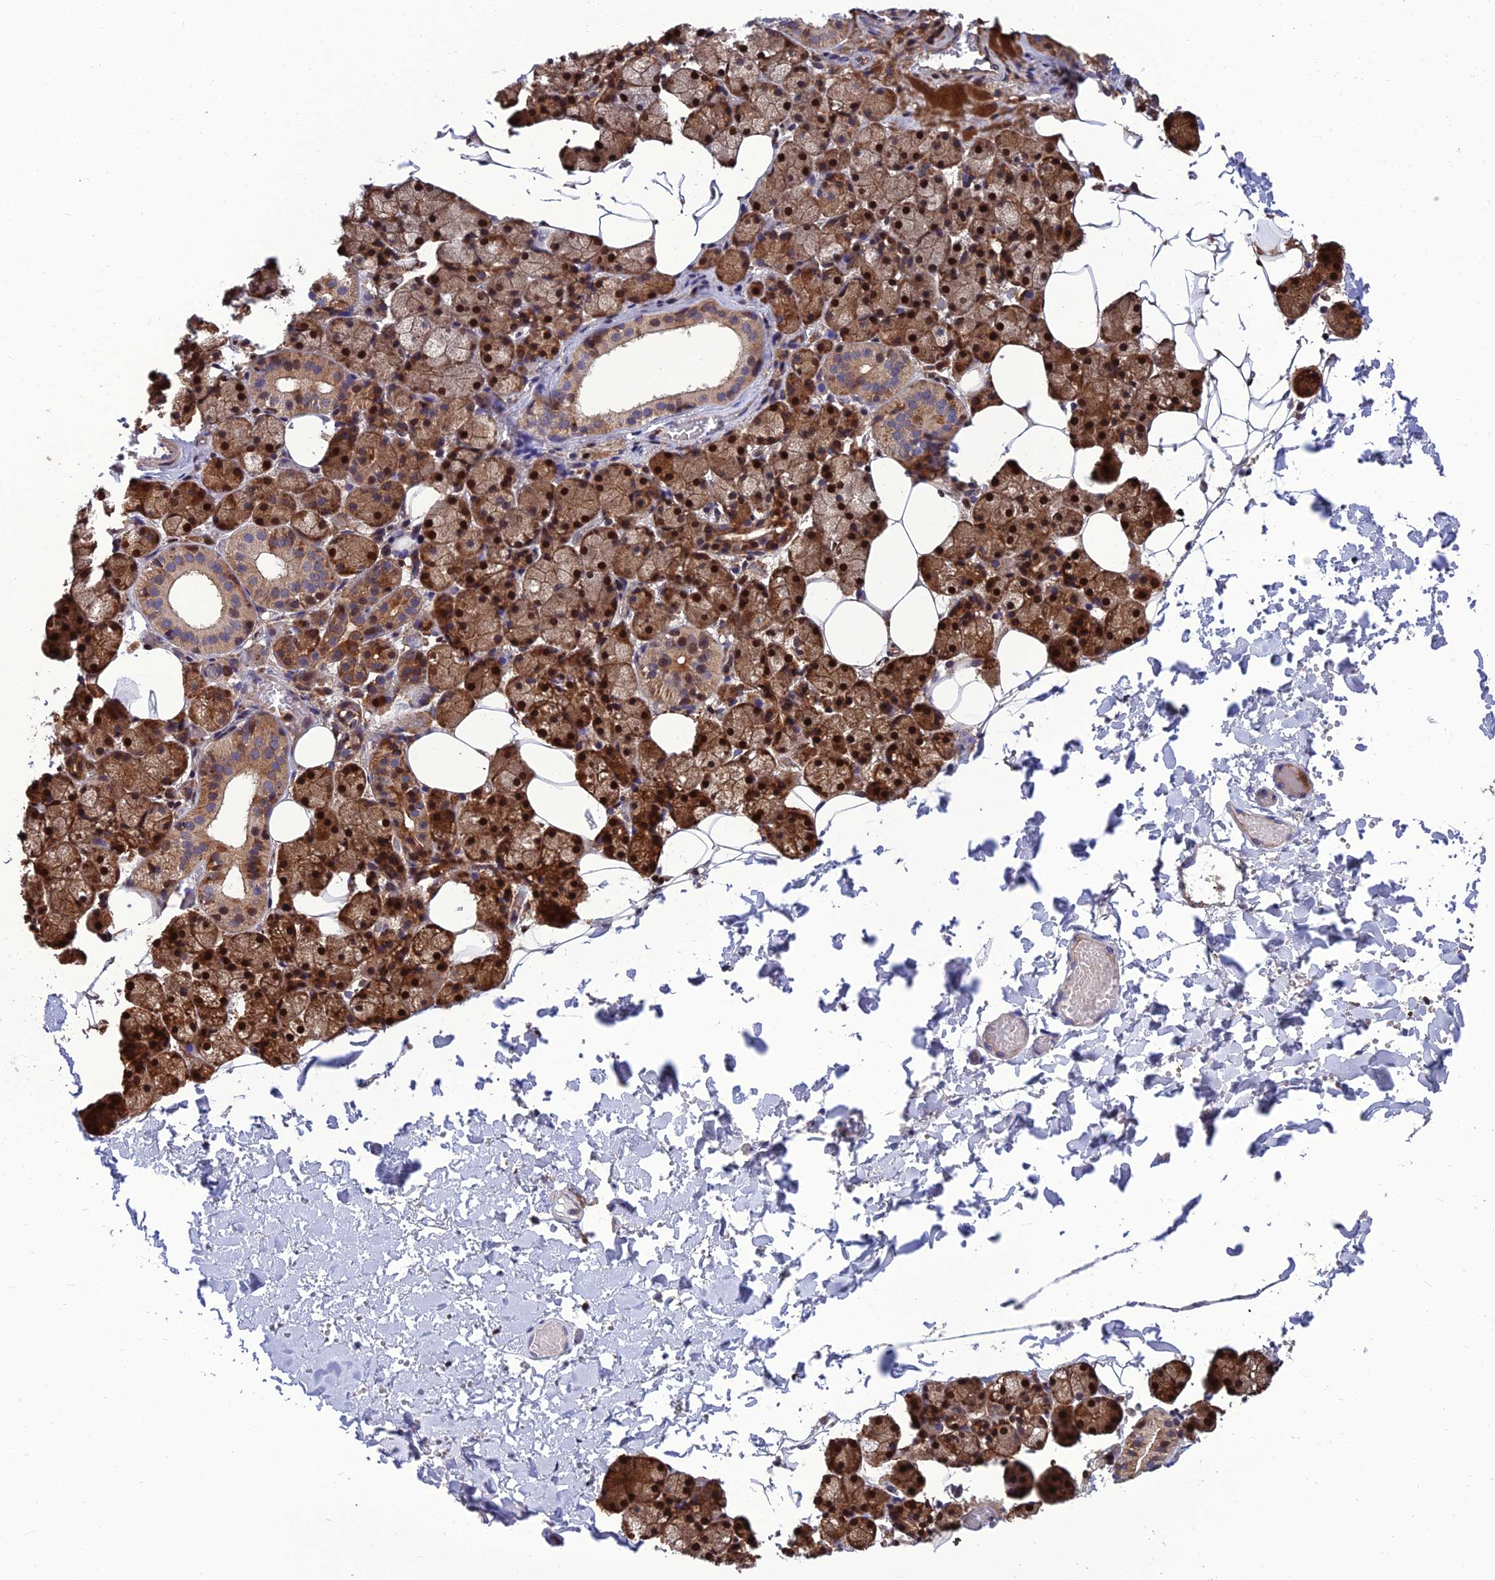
{"staining": {"intensity": "strong", "quantity": "25%-75%", "location": "cytoplasmic/membranous,nuclear"}, "tissue": "salivary gland", "cell_type": "Glandular cells", "image_type": "normal", "snomed": [{"axis": "morphology", "description": "Normal tissue, NOS"}, {"axis": "topography", "description": "Salivary gland"}], "caption": "Salivary gland stained with DAB (3,3'-diaminobenzidine) immunohistochemistry shows high levels of strong cytoplasmic/membranous,nuclear positivity in approximately 25%-75% of glandular cells. The staining is performed using DAB brown chromogen to label protein expression. The nuclei are counter-stained blue using hematoxylin.", "gene": "UMAD1", "patient": {"sex": "female", "age": 33}}